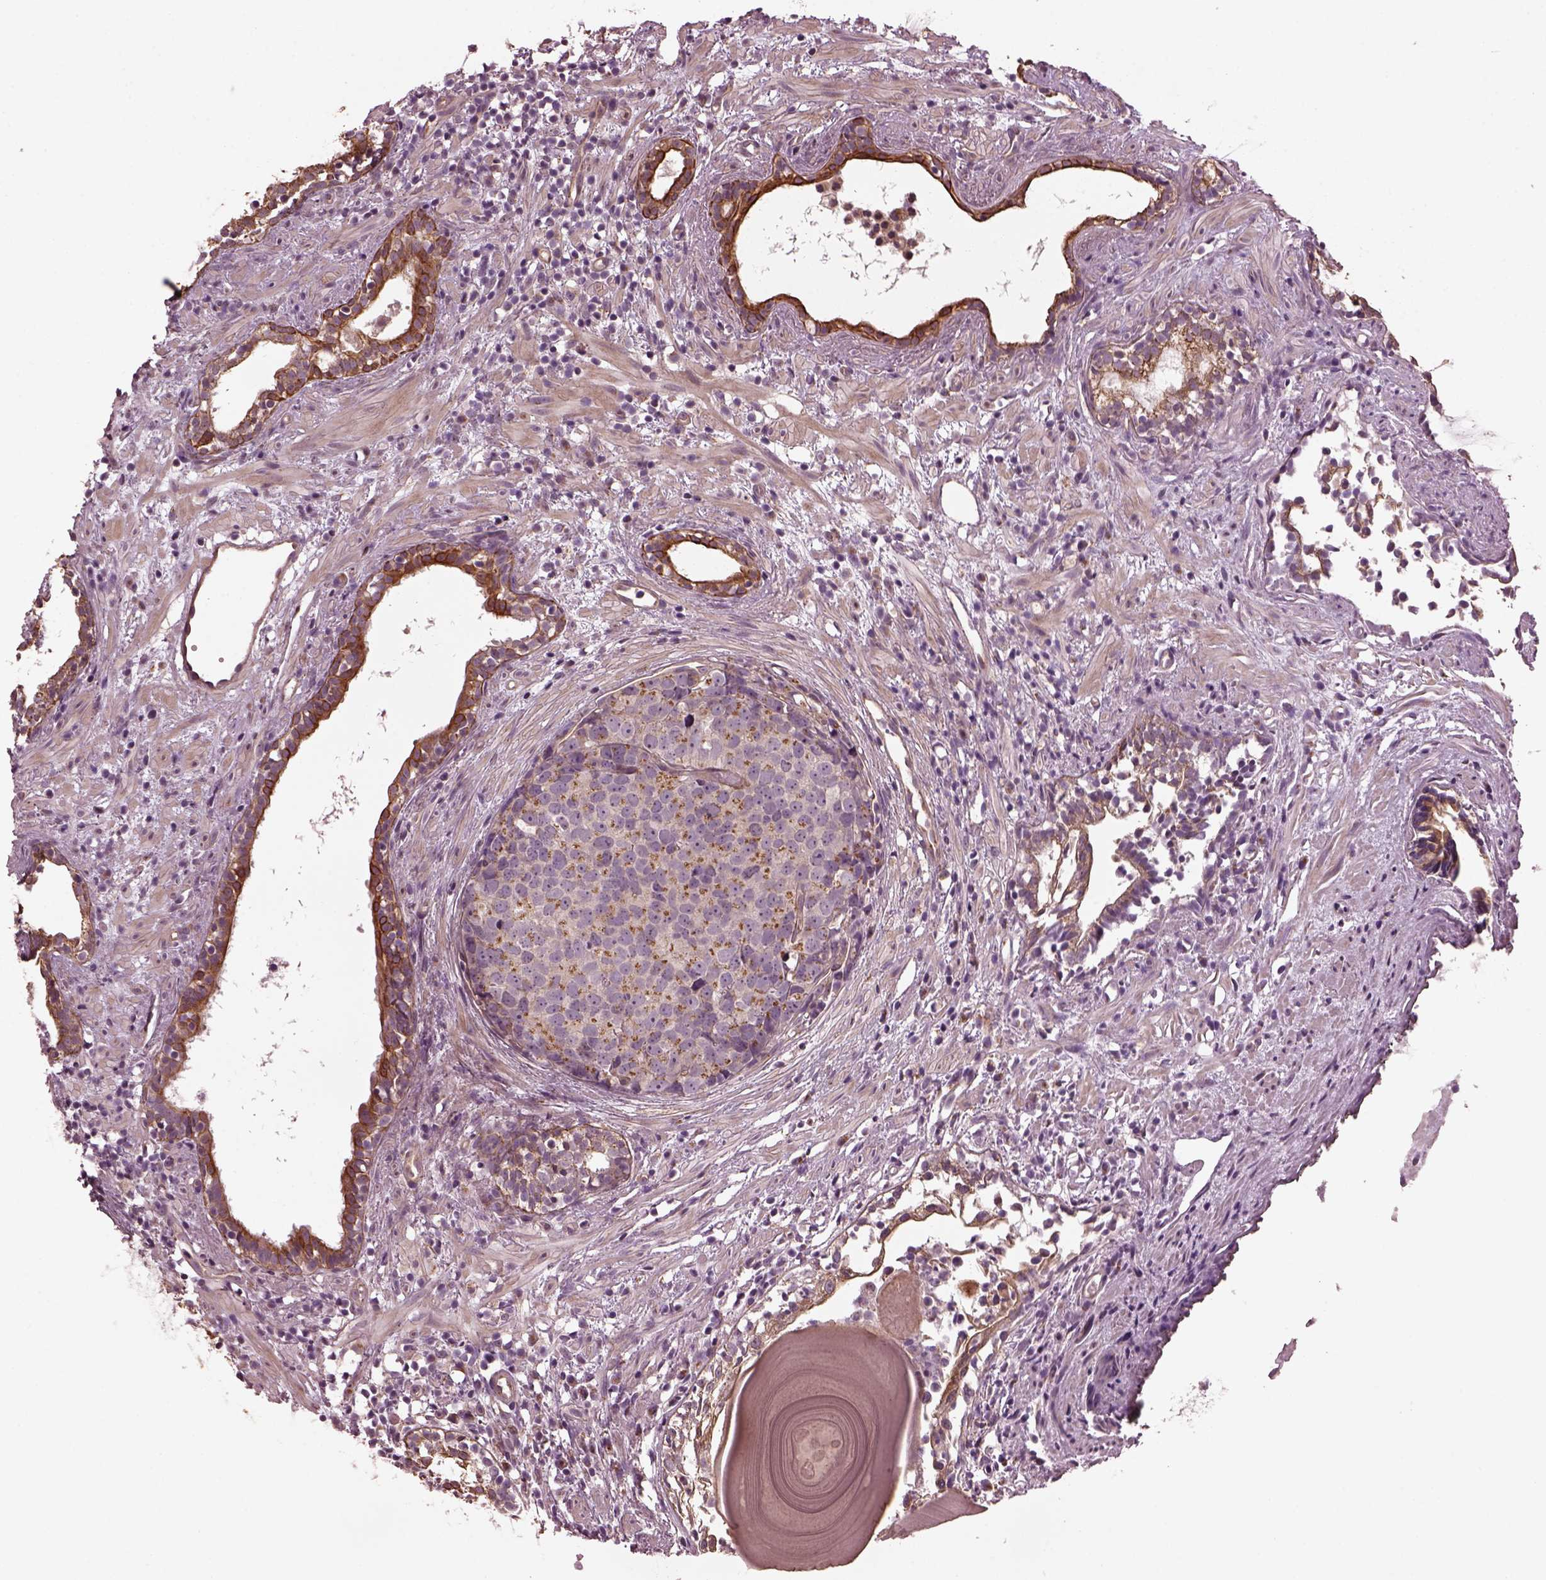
{"staining": {"intensity": "moderate", "quantity": "25%-75%", "location": "cytoplasmic/membranous"}, "tissue": "prostate cancer", "cell_type": "Tumor cells", "image_type": "cancer", "snomed": [{"axis": "morphology", "description": "Adenocarcinoma, High grade"}, {"axis": "topography", "description": "Prostate"}], "caption": "Prostate high-grade adenocarcinoma stained with a brown dye shows moderate cytoplasmic/membranous positive expression in about 25%-75% of tumor cells.", "gene": "RUFY3", "patient": {"sex": "male", "age": 83}}